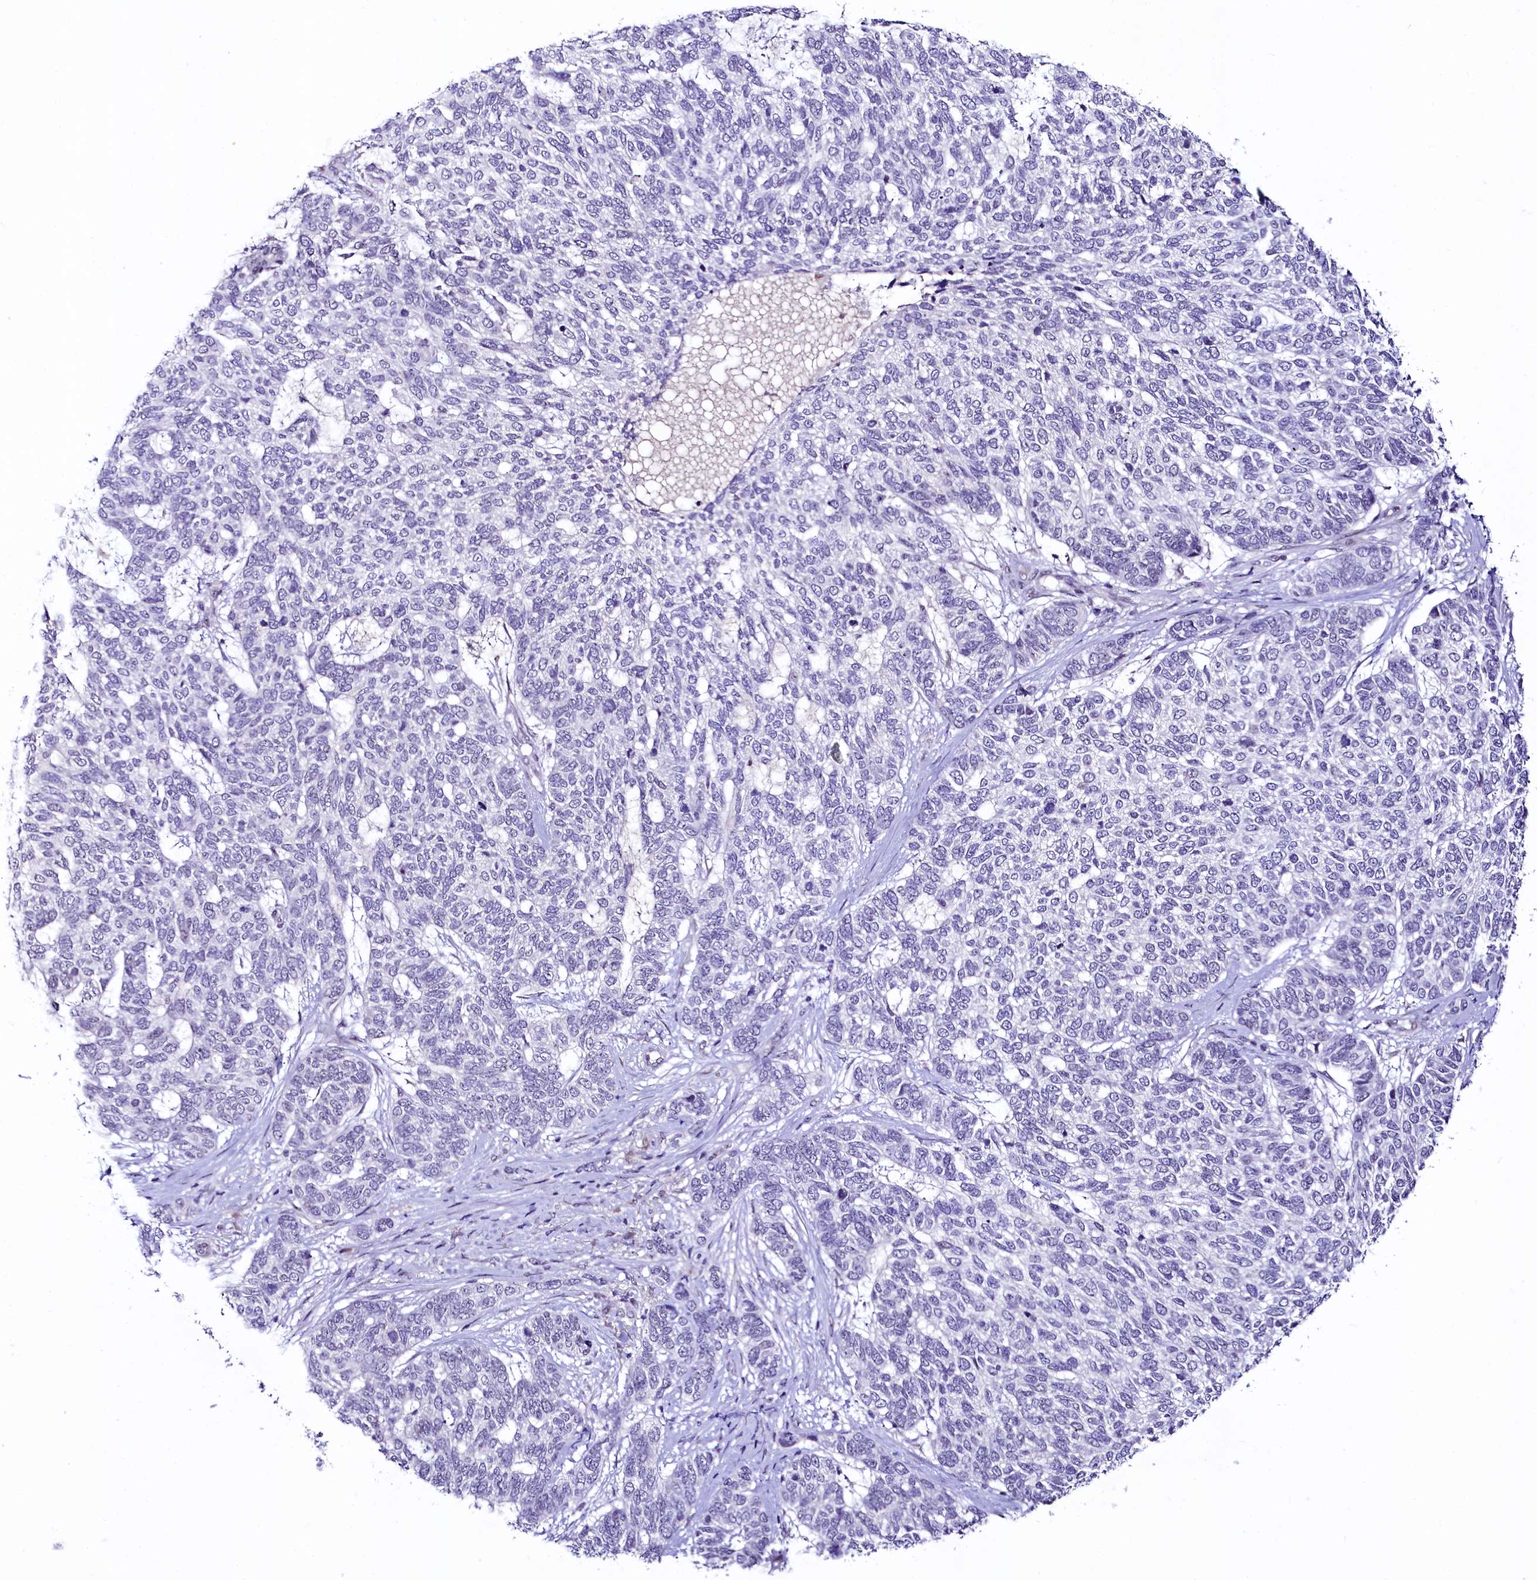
{"staining": {"intensity": "negative", "quantity": "none", "location": "none"}, "tissue": "skin cancer", "cell_type": "Tumor cells", "image_type": "cancer", "snomed": [{"axis": "morphology", "description": "Basal cell carcinoma"}, {"axis": "topography", "description": "Skin"}], "caption": "The IHC image has no significant expression in tumor cells of skin cancer (basal cell carcinoma) tissue.", "gene": "LEUTX", "patient": {"sex": "female", "age": 65}}